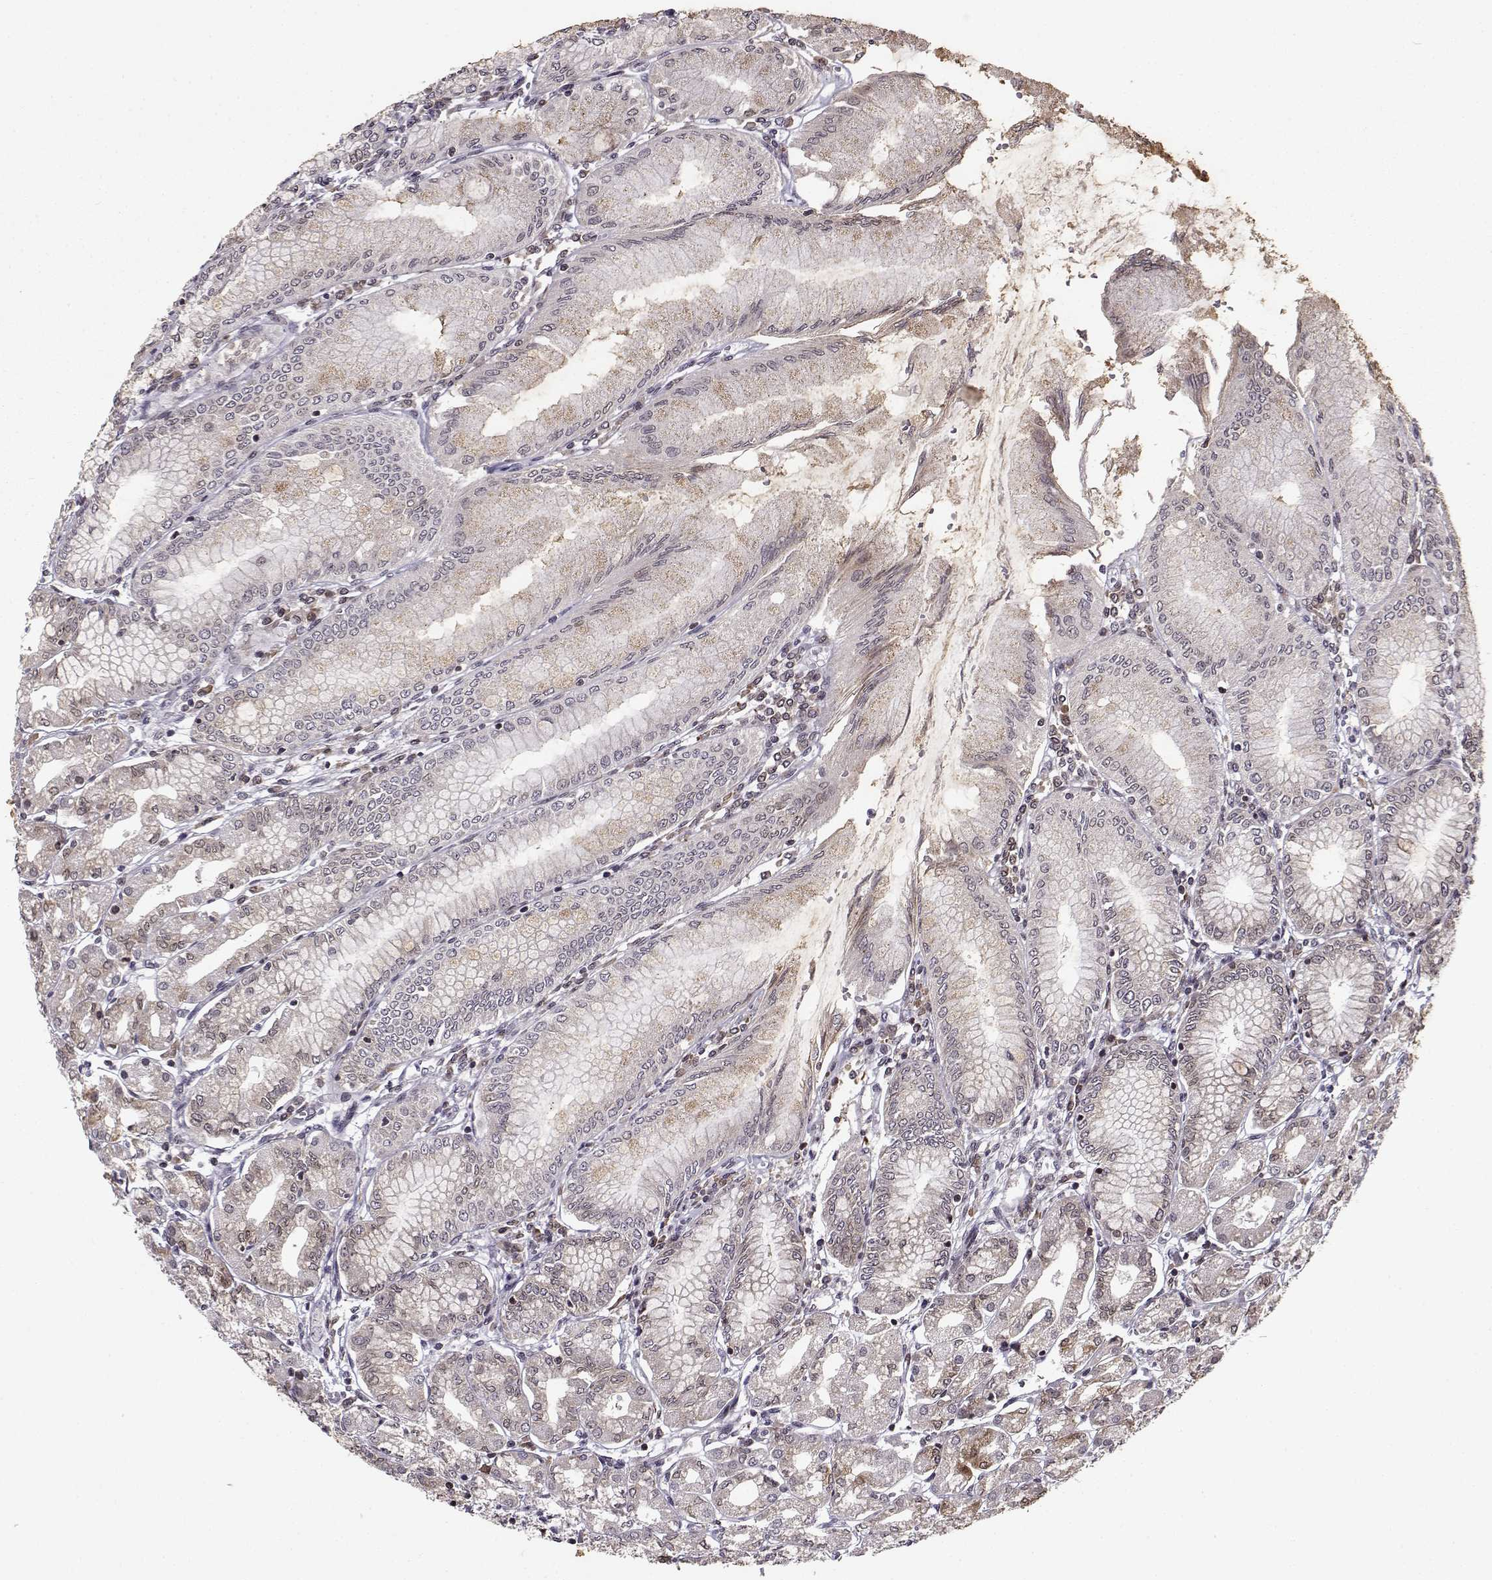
{"staining": {"intensity": "moderate", "quantity": "25%-75%", "location": "cytoplasmic/membranous"}, "tissue": "stomach", "cell_type": "Glandular cells", "image_type": "normal", "snomed": [{"axis": "morphology", "description": "Normal tissue, NOS"}, {"axis": "topography", "description": "Skeletal muscle"}, {"axis": "topography", "description": "Stomach"}], "caption": "A high-resolution image shows immunohistochemistry (IHC) staining of benign stomach, which demonstrates moderate cytoplasmic/membranous positivity in approximately 25%-75% of glandular cells. The staining is performed using DAB brown chromogen to label protein expression. The nuclei are counter-stained blue using hematoxylin.", "gene": "RPL31", "patient": {"sex": "female", "age": 57}}